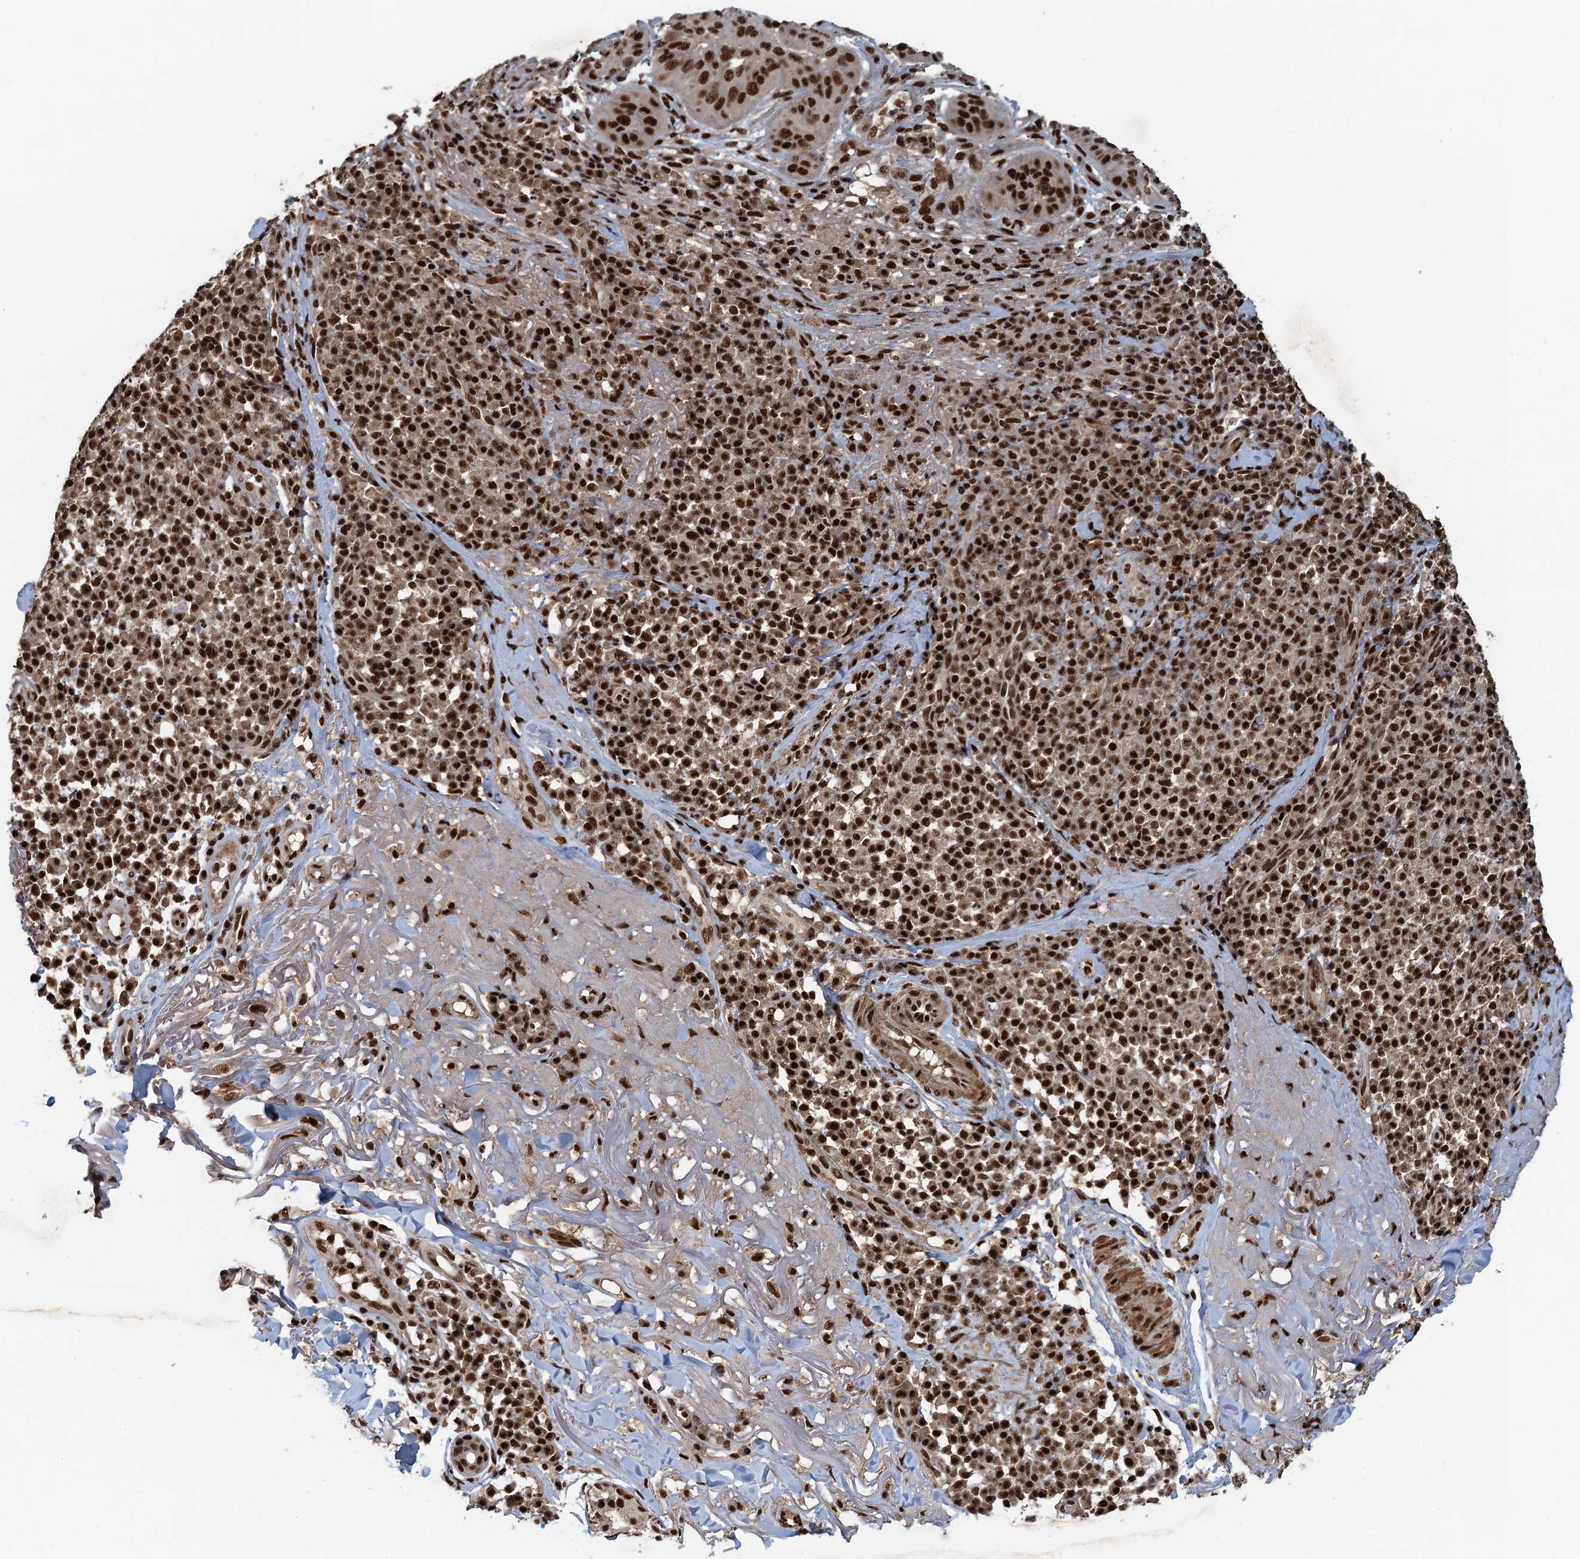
{"staining": {"intensity": "strong", "quantity": ">75%", "location": "nuclear"}, "tissue": "skin cancer", "cell_type": "Tumor cells", "image_type": "cancer", "snomed": [{"axis": "morphology", "description": "Normal tissue, NOS"}, {"axis": "morphology", "description": "Basal cell carcinoma"}, {"axis": "topography", "description": "Skin"}], "caption": "Protein expression analysis of skin cancer displays strong nuclear staining in about >75% of tumor cells.", "gene": "ZC3H18", "patient": {"sex": "male", "age": 93}}